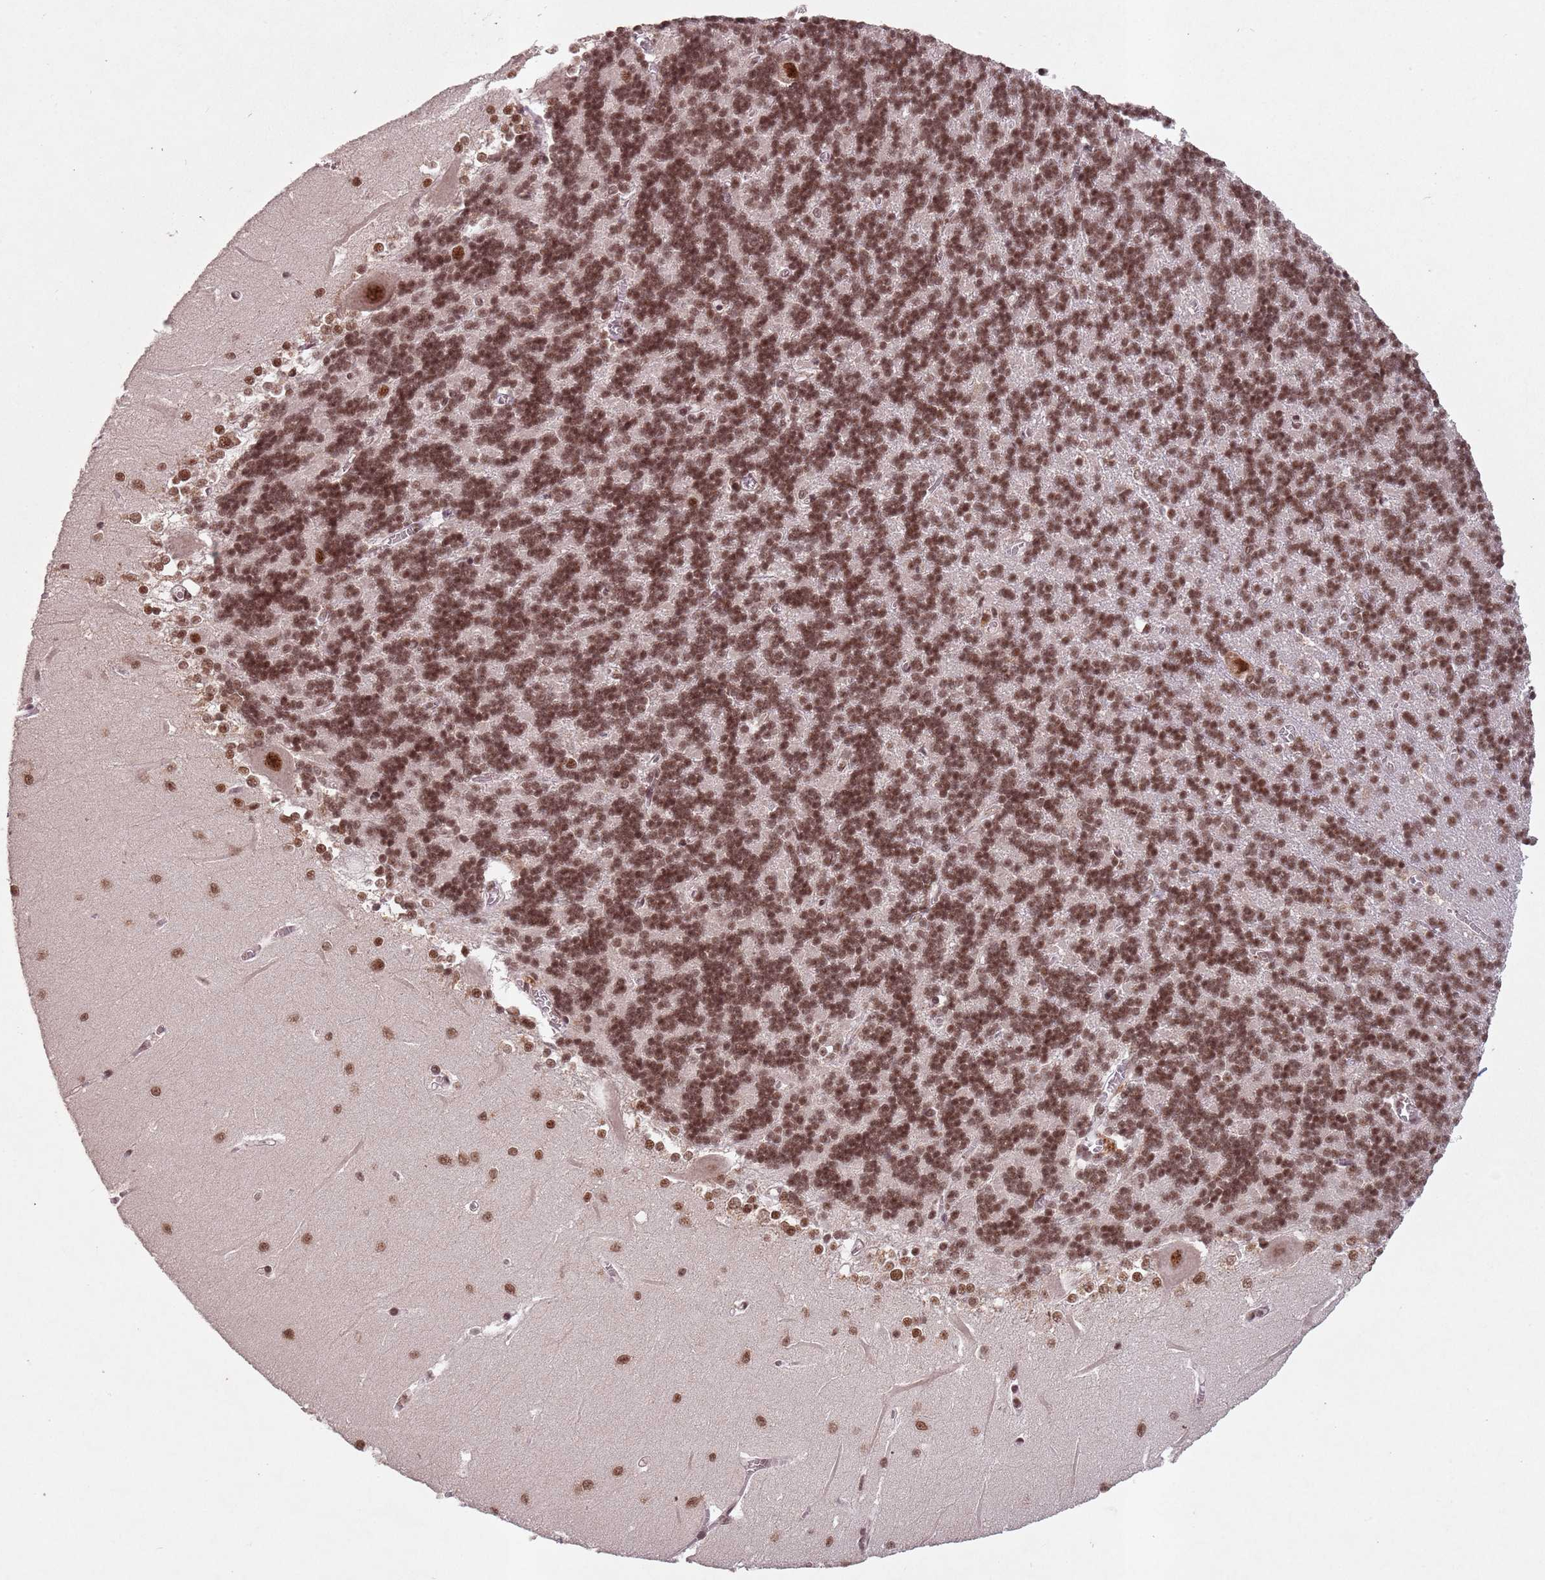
{"staining": {"intensity": "moderate", "quantity": ">75%", "location": "nuclear"}, "tissue": "cerebellum", "cell_type": "Cells in granular layer", "image_type": "normal", "snomed": [{"axis": "morphology", "description": "Normal tissue, NOS"}, {"axis": "topography", "description": "Cerebellum"}], "caption": "High-power microscopy captured an immunohistochemistry histopathology image of benign cerebellum, revealing moderate nuclear expression in about >75% of cells in granular layer.", "gene": "NCBP1", "patient": {"sex": "male", "age": 37}}